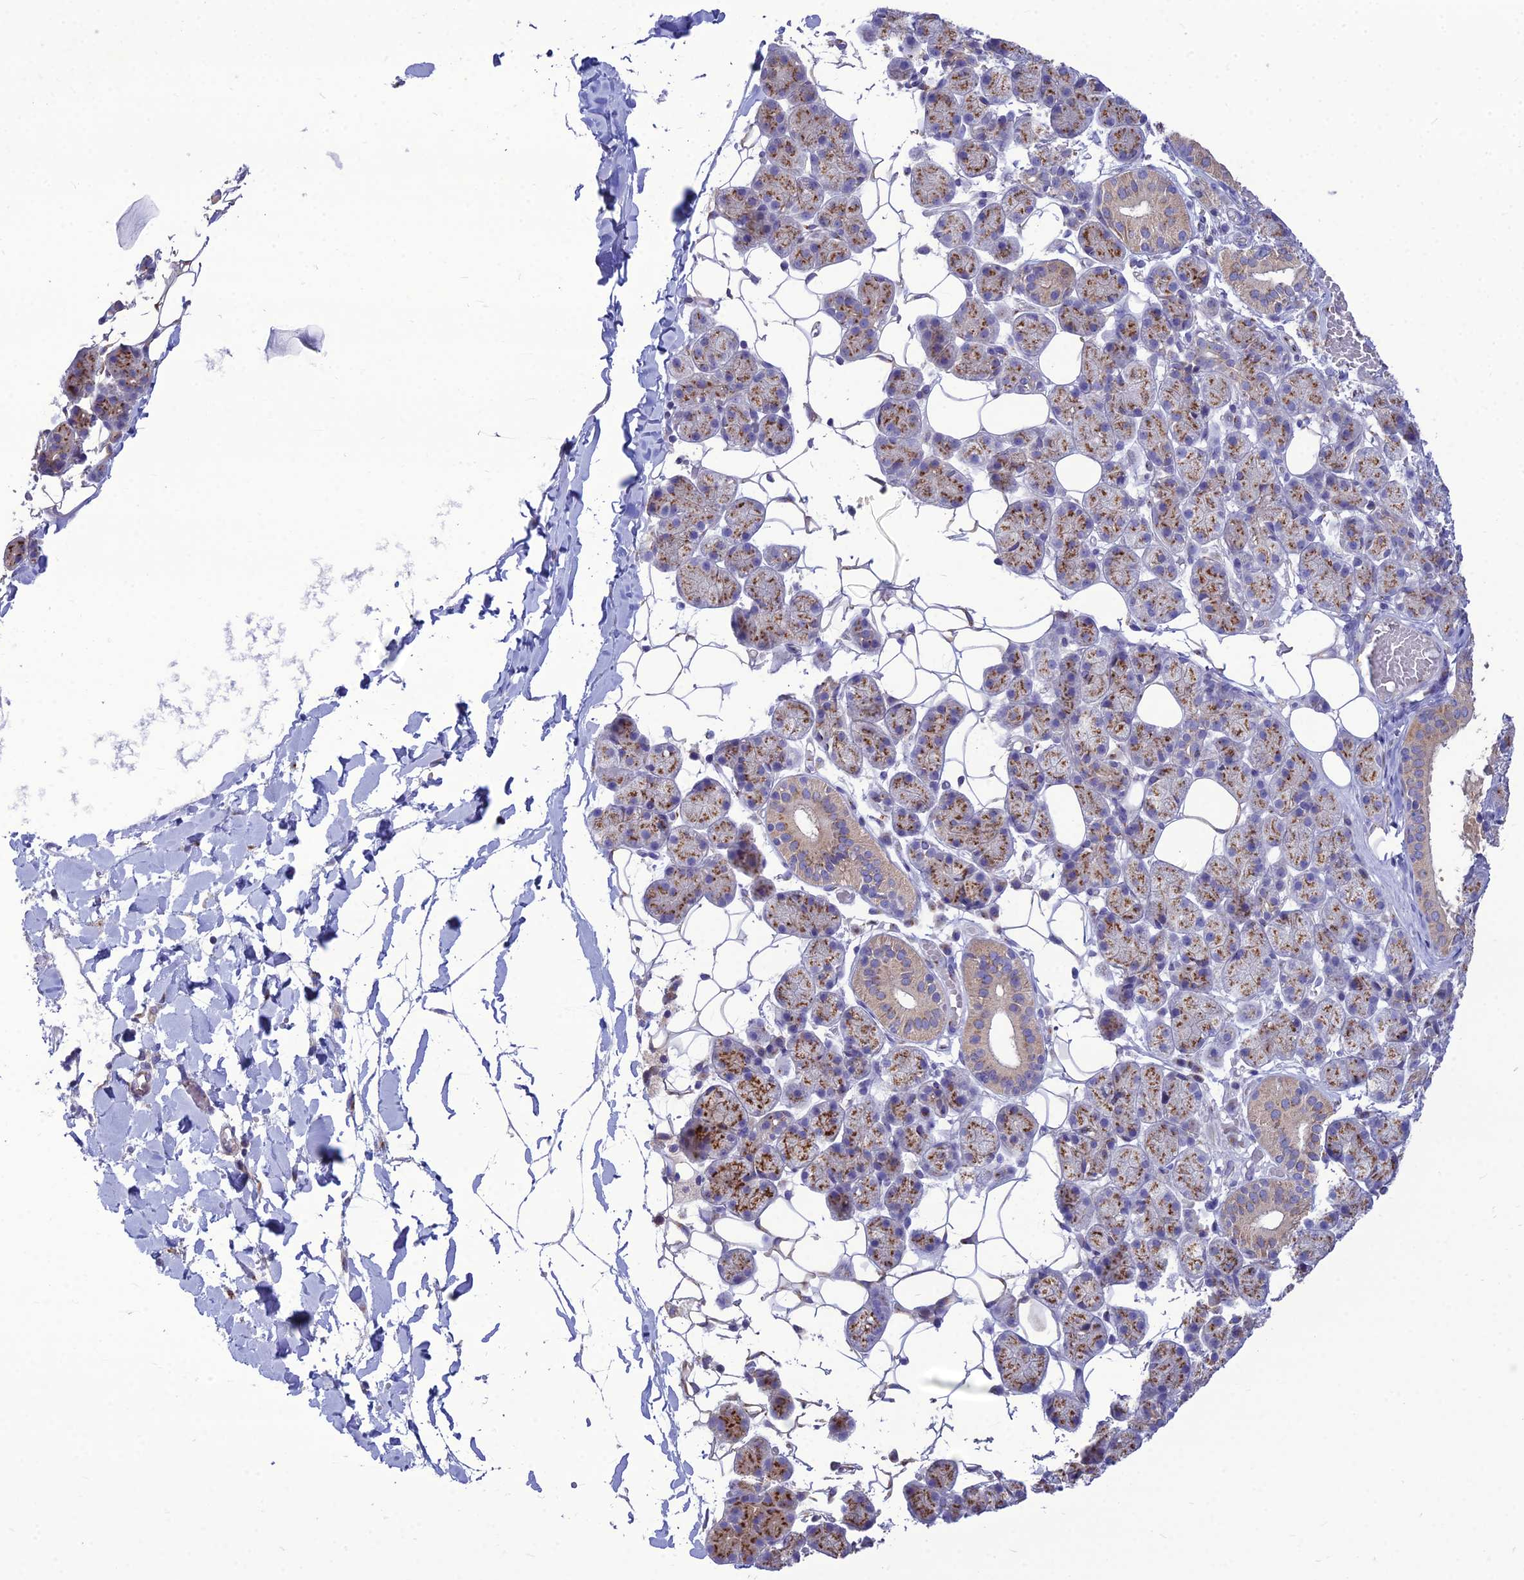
{"staining": {"intensity": "strong", "quantity": "25%-75%", "location": "cytoplasmic/membranous"}, "tissue": "salivary gland", "cell_type": "Glandular cells", "image_type": "normal", "snomed": [{"axis": "morphology", "description": "Normal tissue, NOS"}, {"axis": "topography", "description": "Salivary gland"}], "caption": "Salivary gland stained with immunohistochemistry reveals strong cytoplasmic/membranous expression in approximately 25%-75% of glandular cells. (Brightfield microscopy of DAB IHC at high magnification).", "gene": "SPRYD7", "patient": {"sex": "female", "age": 33}}